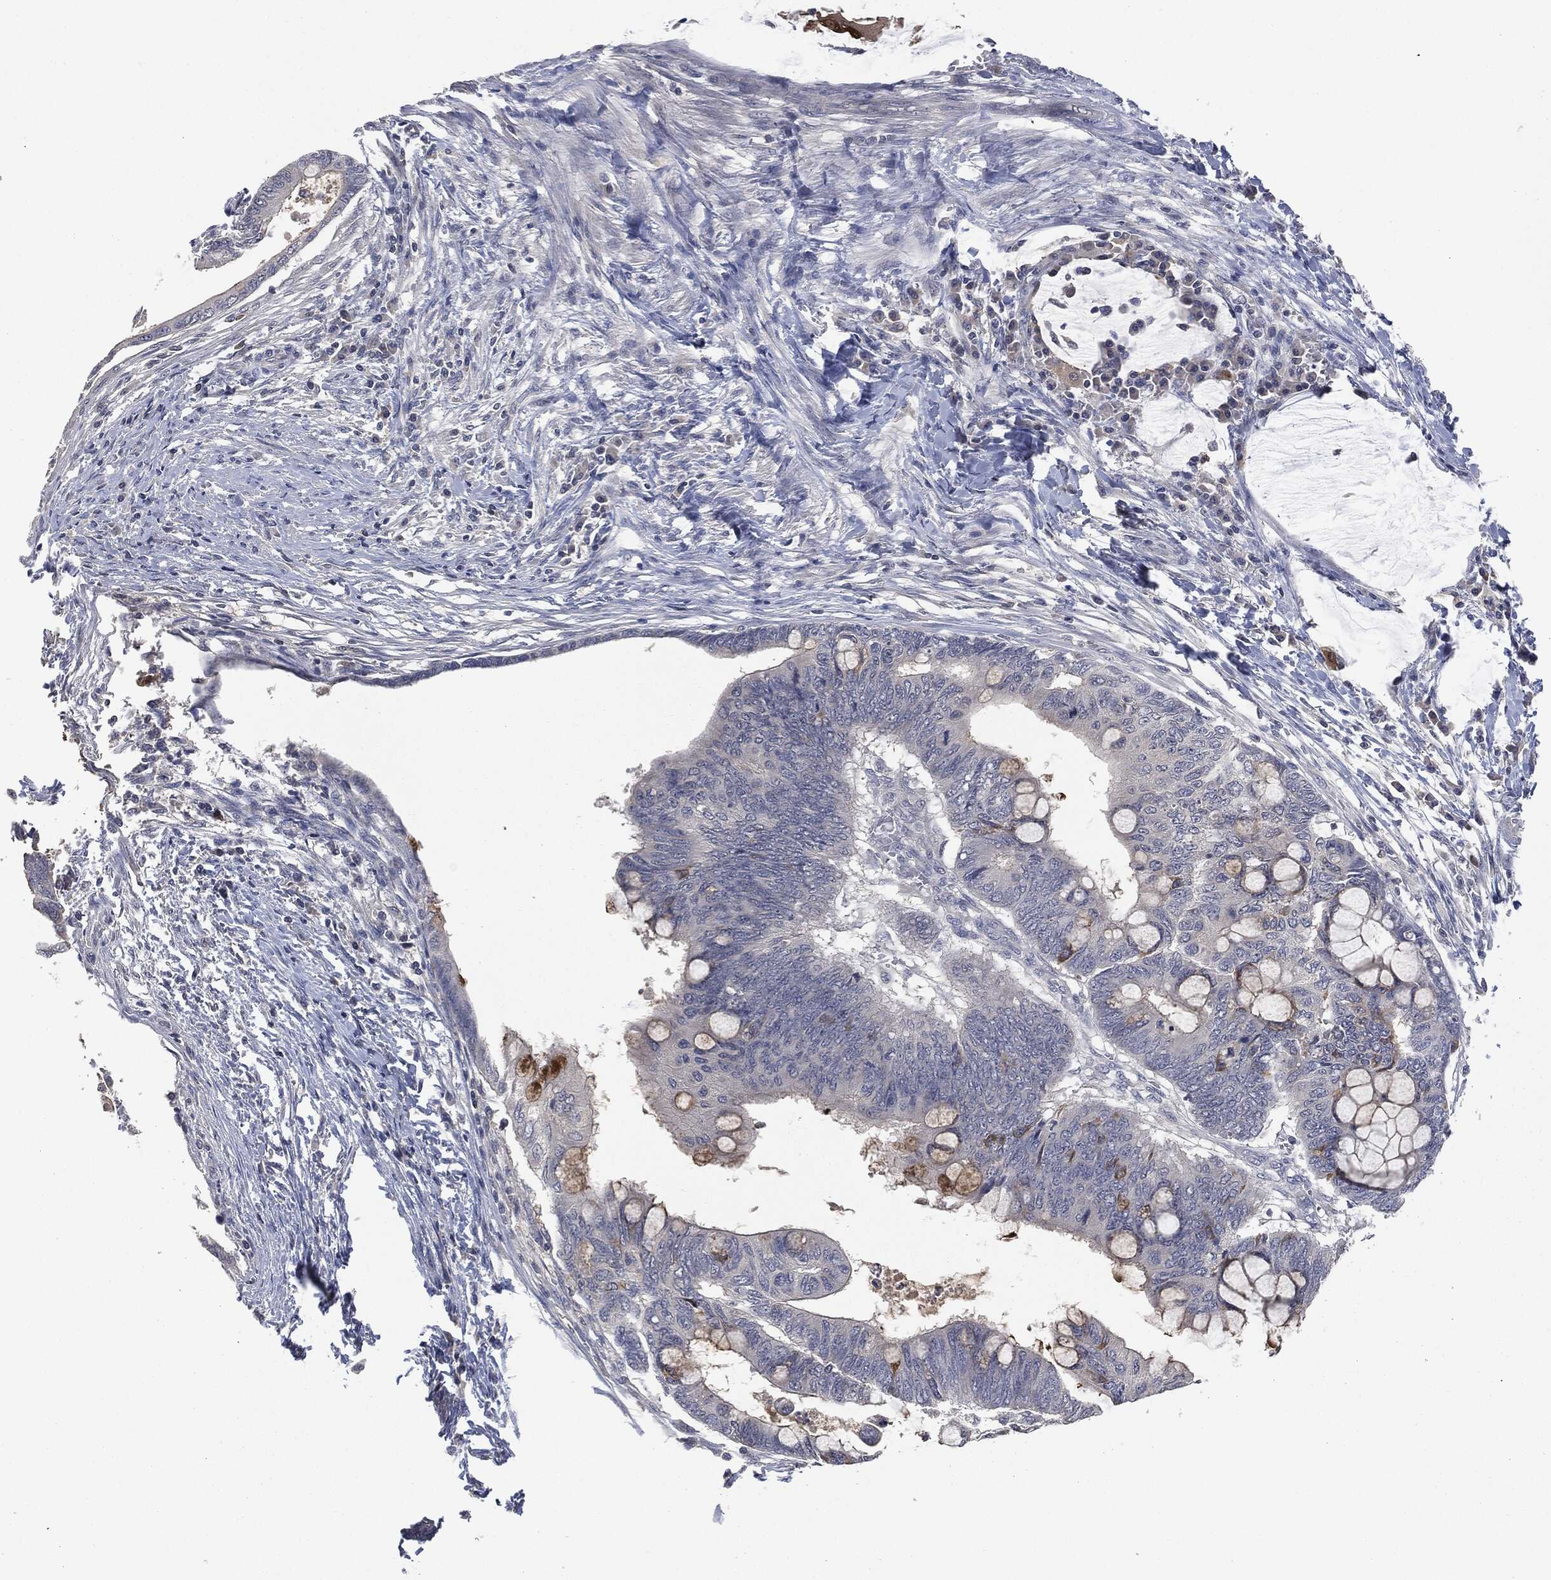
{"staining": {"intensity": "negative", "quantity": "none", "location": "none"}, "tissue": "colorectal cancer", "cell_type": "Tumor cells", "image_type": "cancer", "snomed": [{"axis": "morphology", "description": "Normal tissue, NOS"}, {"axis": "morphology", "description": "Adenocarcinoma, NOS"}, {"axis": "topography", "description": "Rectum"}, {"axis": "topography", "description": "Peripheral nerve tissue"}], "caption": "Human colorectal adenocarcinoma stained for a protein using immunohistochemistry exhibits no staining in tumor cells.", "gene": "IL1RN", "patient": {"sex": "male", "age": 92}}